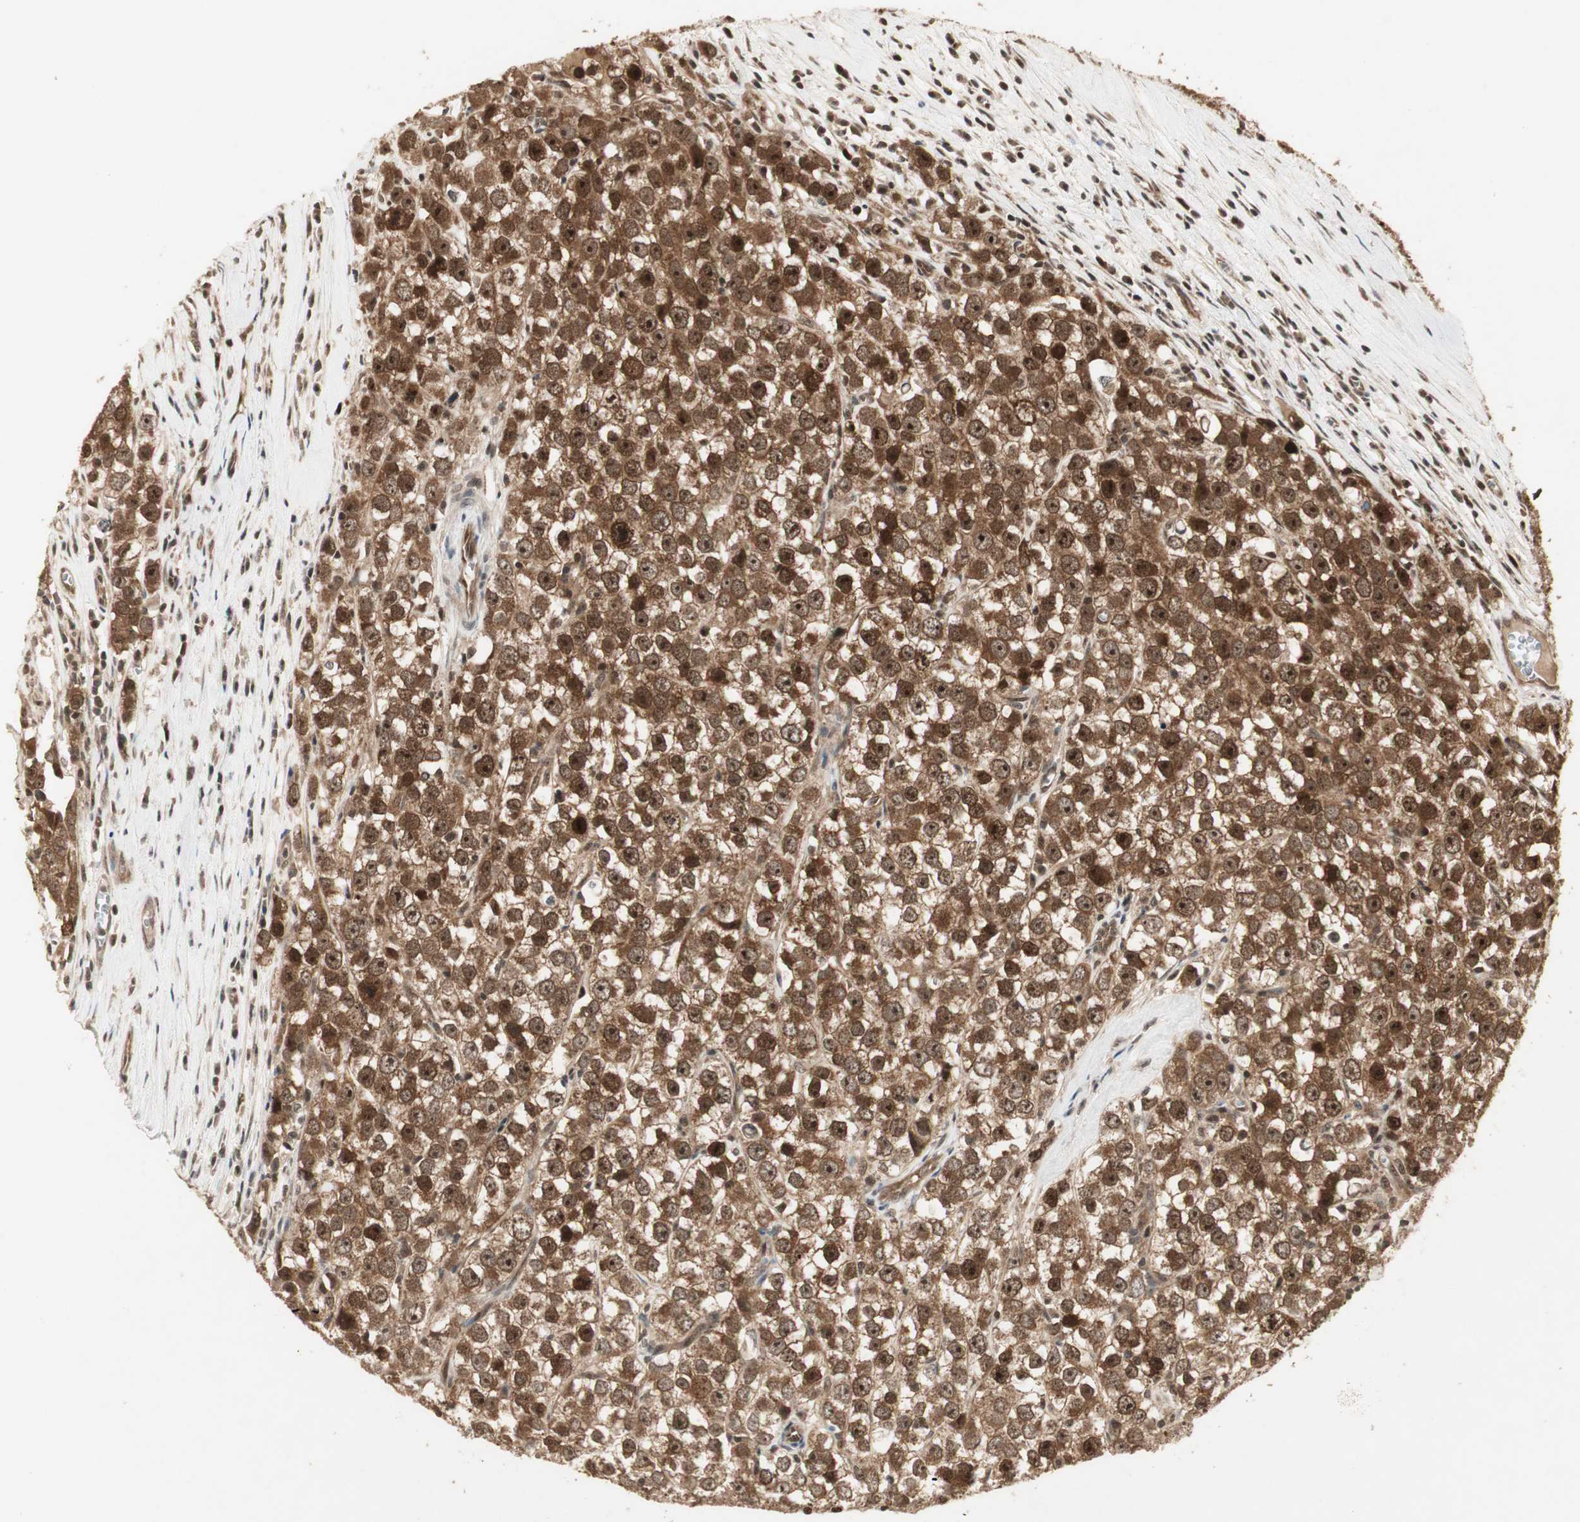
{"staining": {"intensity": "strong", "quantity": ">75%", "location": "cytoplasmic/membranous,nuclear"}, "tissue": "testis cancer", "cell_type": "Tumor cells", "image_type": "cancer", "snomed": [{"axis": "morphology", "description": "Seminoma, NOS"}, {"axis": "morphology", "description": "Carcinoma, Embryonal, NOS"}, {"axis": "topography", "description": "Testis"}], "caption": "The micrograph shows staining of embryonal carcinoma (testis), revealing strong cytoplasmic/membranous and nuclear protein staining (brown color) within tumor cells.", "gene": "CSNK2B", "patient": {"sex": "male", "age": 52}}